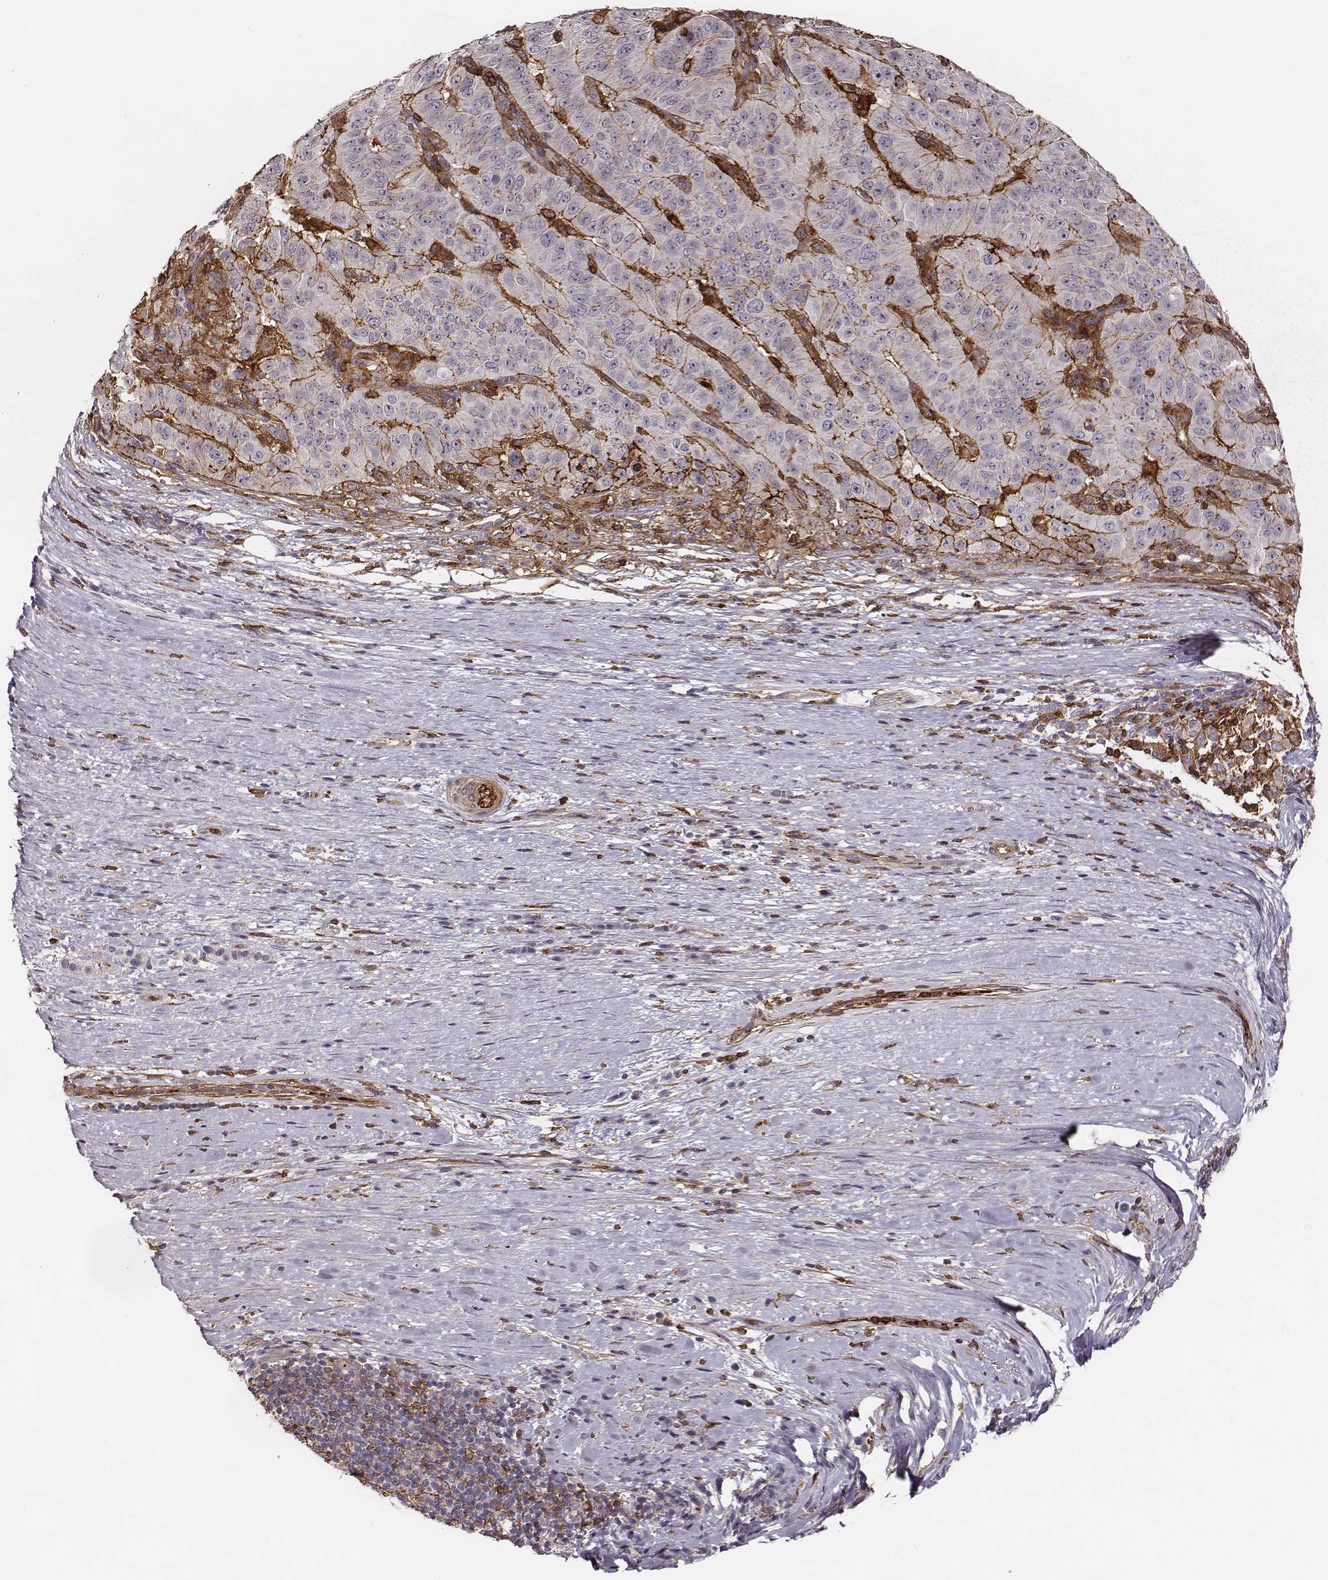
{"staining": {"intensity": "moderate", "quantity": "<25%", "location": "cytoplasmic/membranous"}, "tissue": "pancreatic cancer", "cell_type": "Tumor cells", "image_type": "cancer", "snomed": [{"axis": "morphology", "description": "Adenocarcinoma, NOS"}, {"axis": "topography", "description": "Pancreas"}], "caption": "Immunohistochemistry (IHC) (DAB (3,3'-diaminobenzidine)) staining of pancreatic cancer exhibits moderate cytoplasmic/membranous protein positivity in approximately <25% of tumor cells. (DAB (3,3'-diaminobenzidine) IHC, brown staining for protein, blue staining for nuclei).", "gene": "ZYX", "patient": {"sex": "male", "age": 63}}